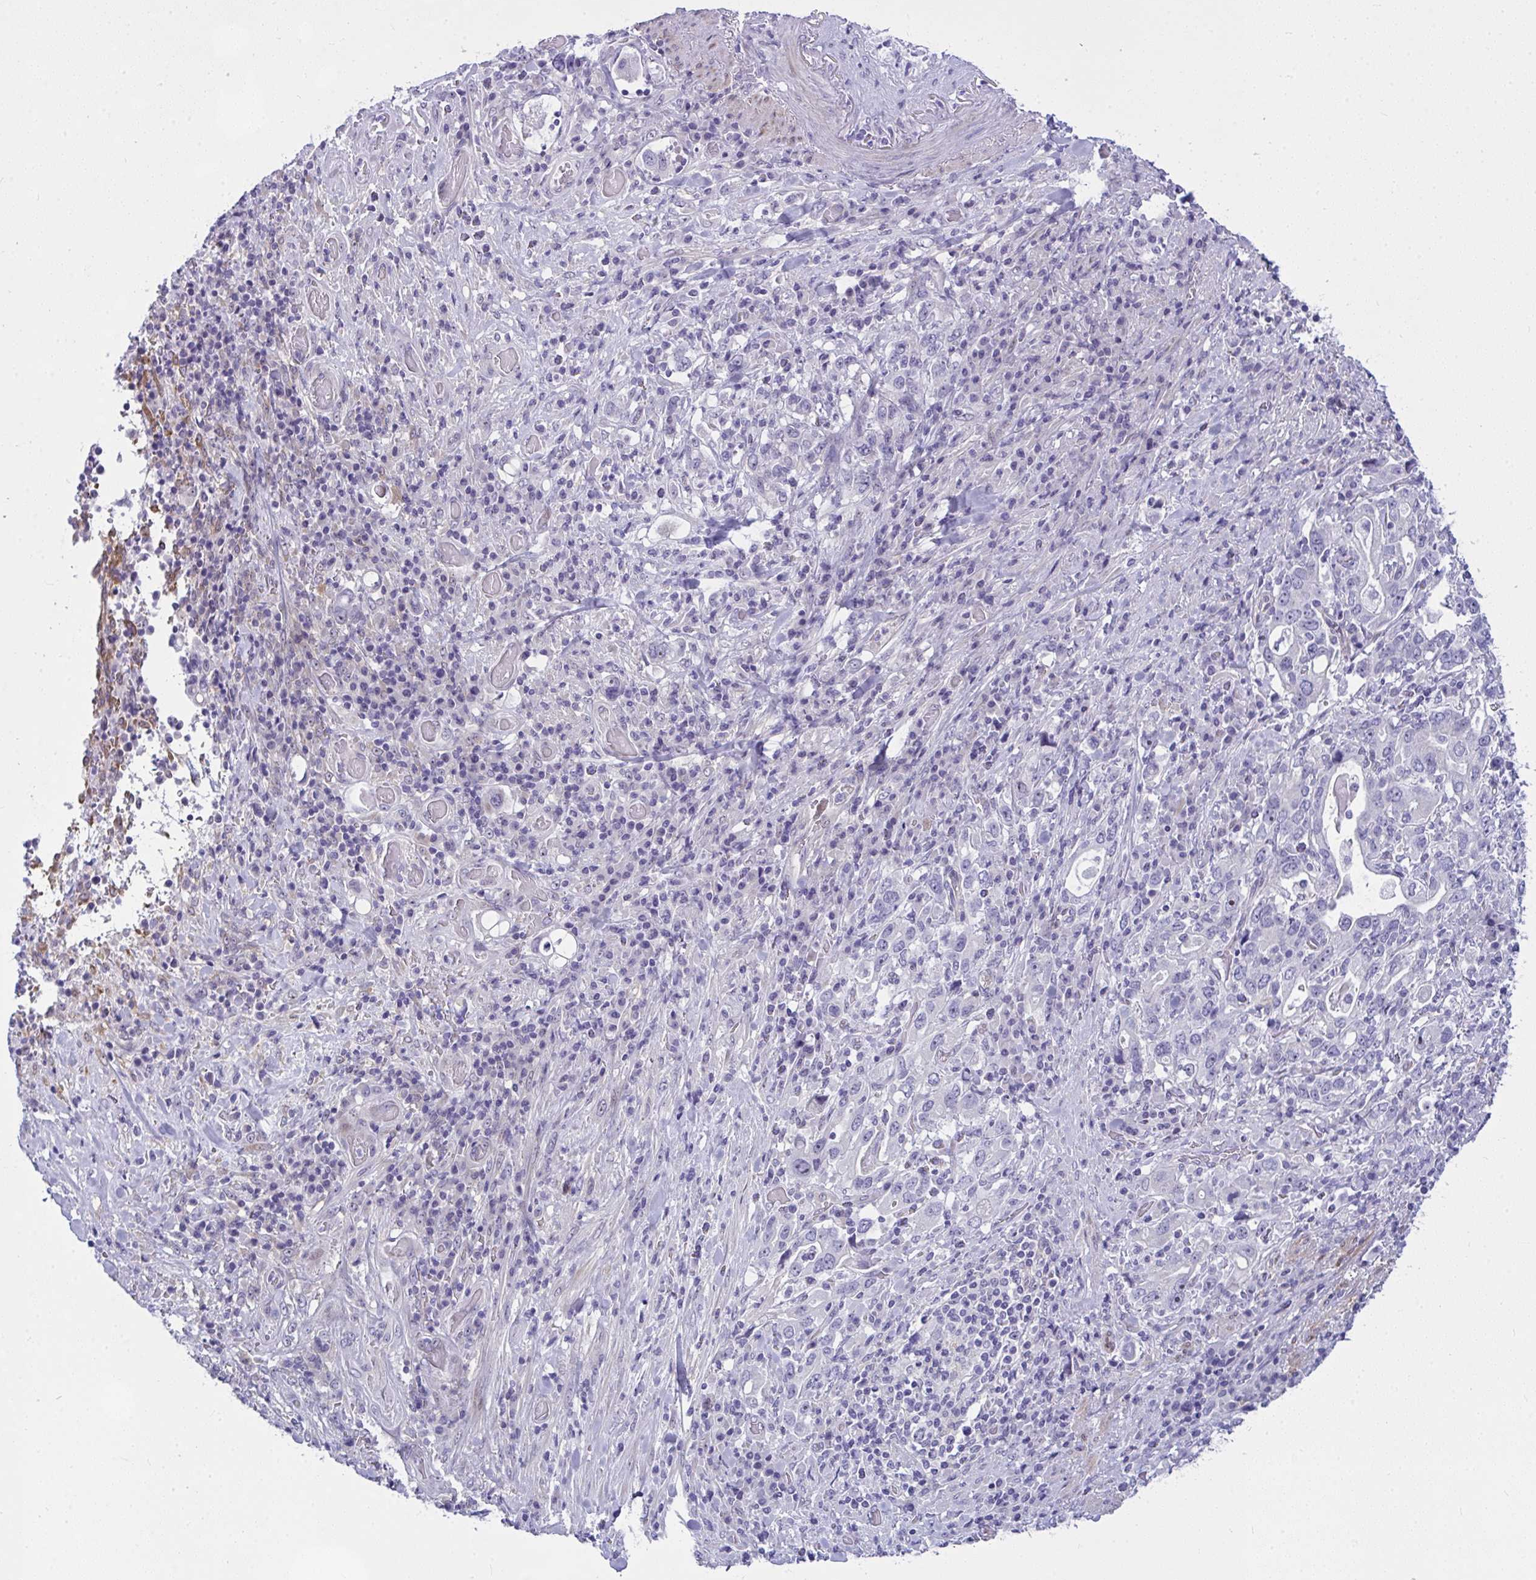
{"staining": {"intensity": "negative", "quantity": "none", "location": "none"}, "tissue": "stomach cancer", "cell_type": "Tumor cells", "image_type": "cancer", "snomed": [{"axis": "morphology", "description": "Adenocarcinoma, NOS"}, {"axis": "topography", "description": "Stomach, upper"}, {"axis": "topography", "description": "Stomach"}], "caption": "Immunohistochemistry (IHC) micrograph of neoplastic tissue: human adenocarcinoma (stomach) stained with DAB demonstrates no significant protein staining in tumor cells.", "gene": "NFXL1", "patient": {"sex": "male", "age": 62}}